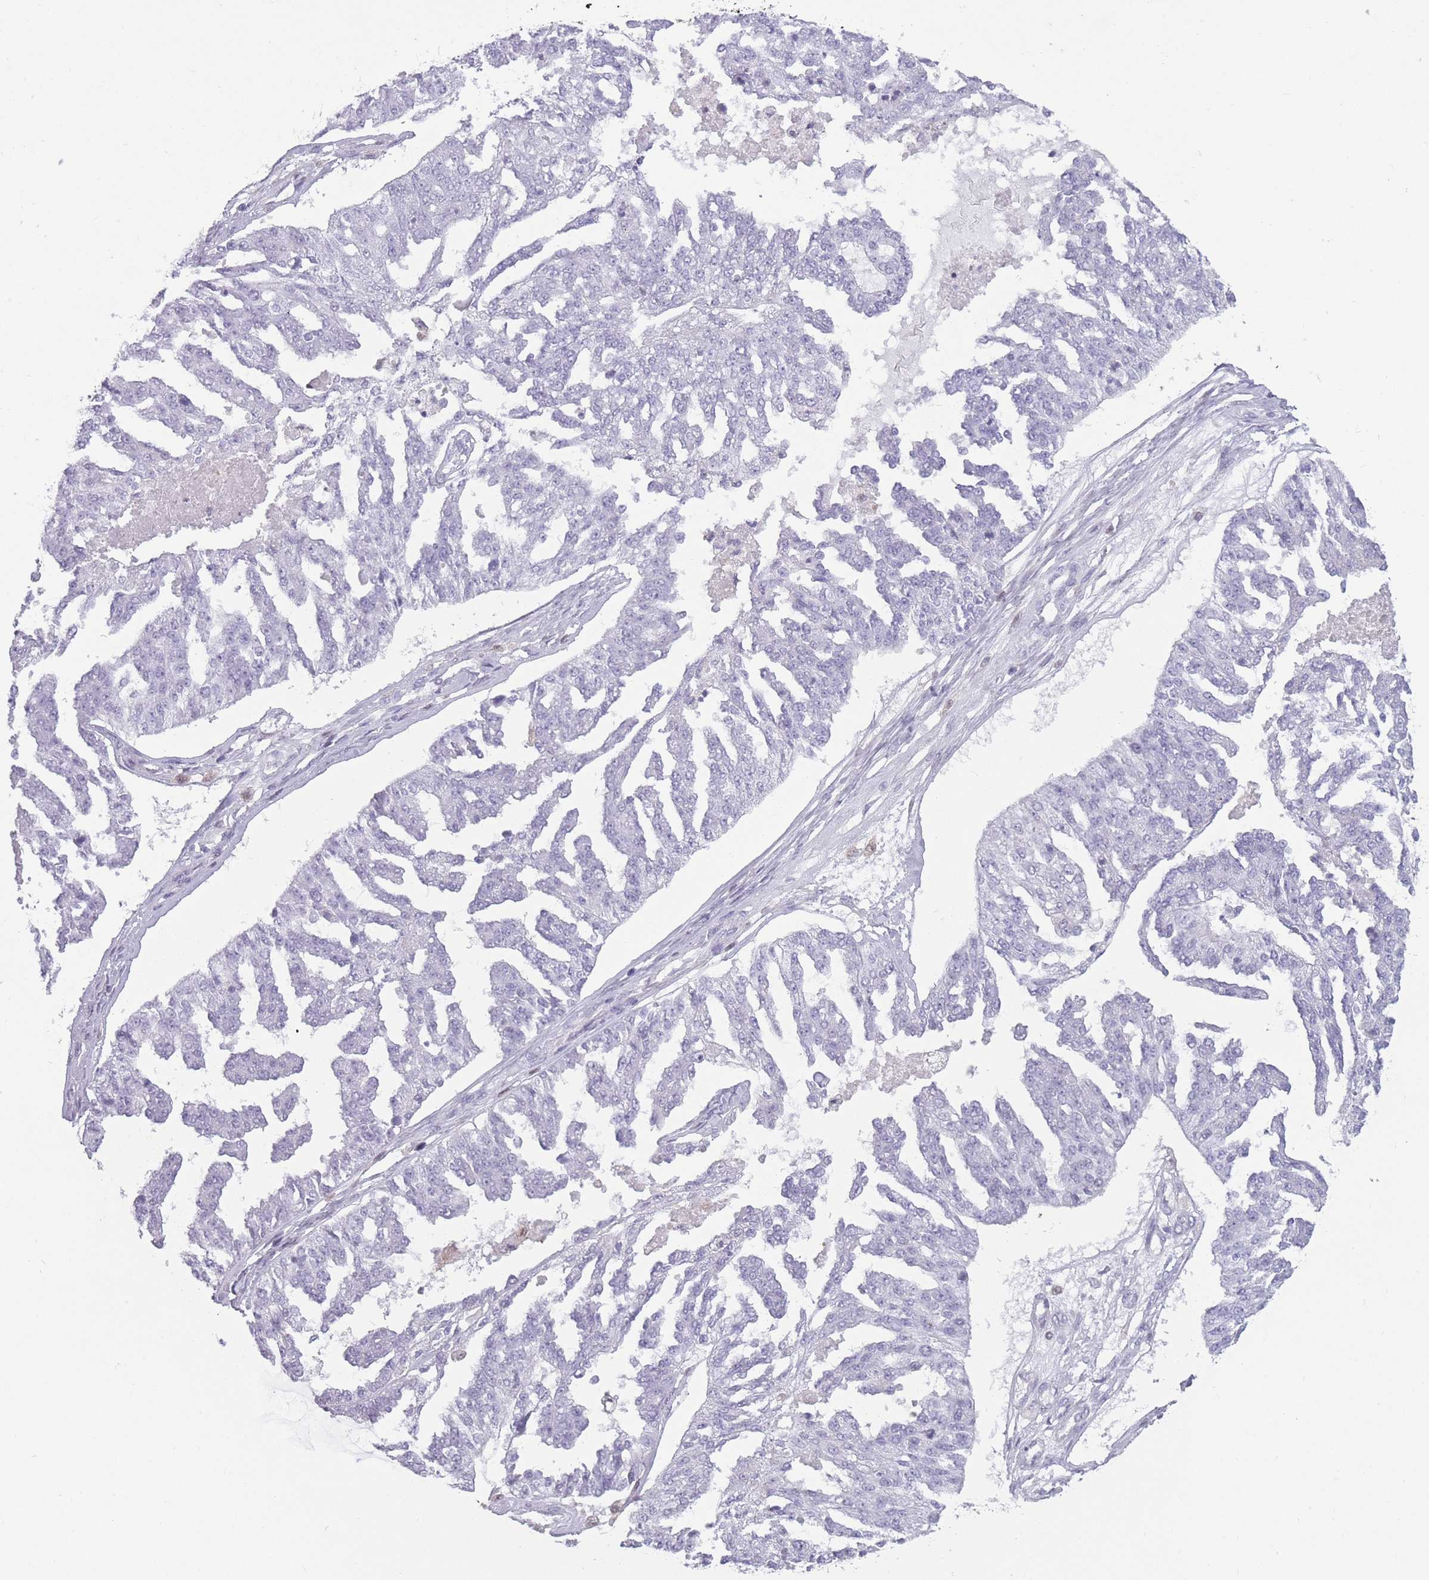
{"staining": {"intensity": "negative", "quantity": "none", "location": "none"}, "tissue": "ovarian cancer", "cell_type": "Tumor cells", "image_type": "cancer", "snomed": [{"axis": "morphology", "description": "Cystadenocarcinoma, serous, NOS"}, {"axis": "topography", "description": "Ovary"}], "caption": "Tumor cells show no significant protein expression in ovarian serous cystadenocarcinoma.", "gene": "LGALS9", "patient": {"sex": "female", "age": 58}}